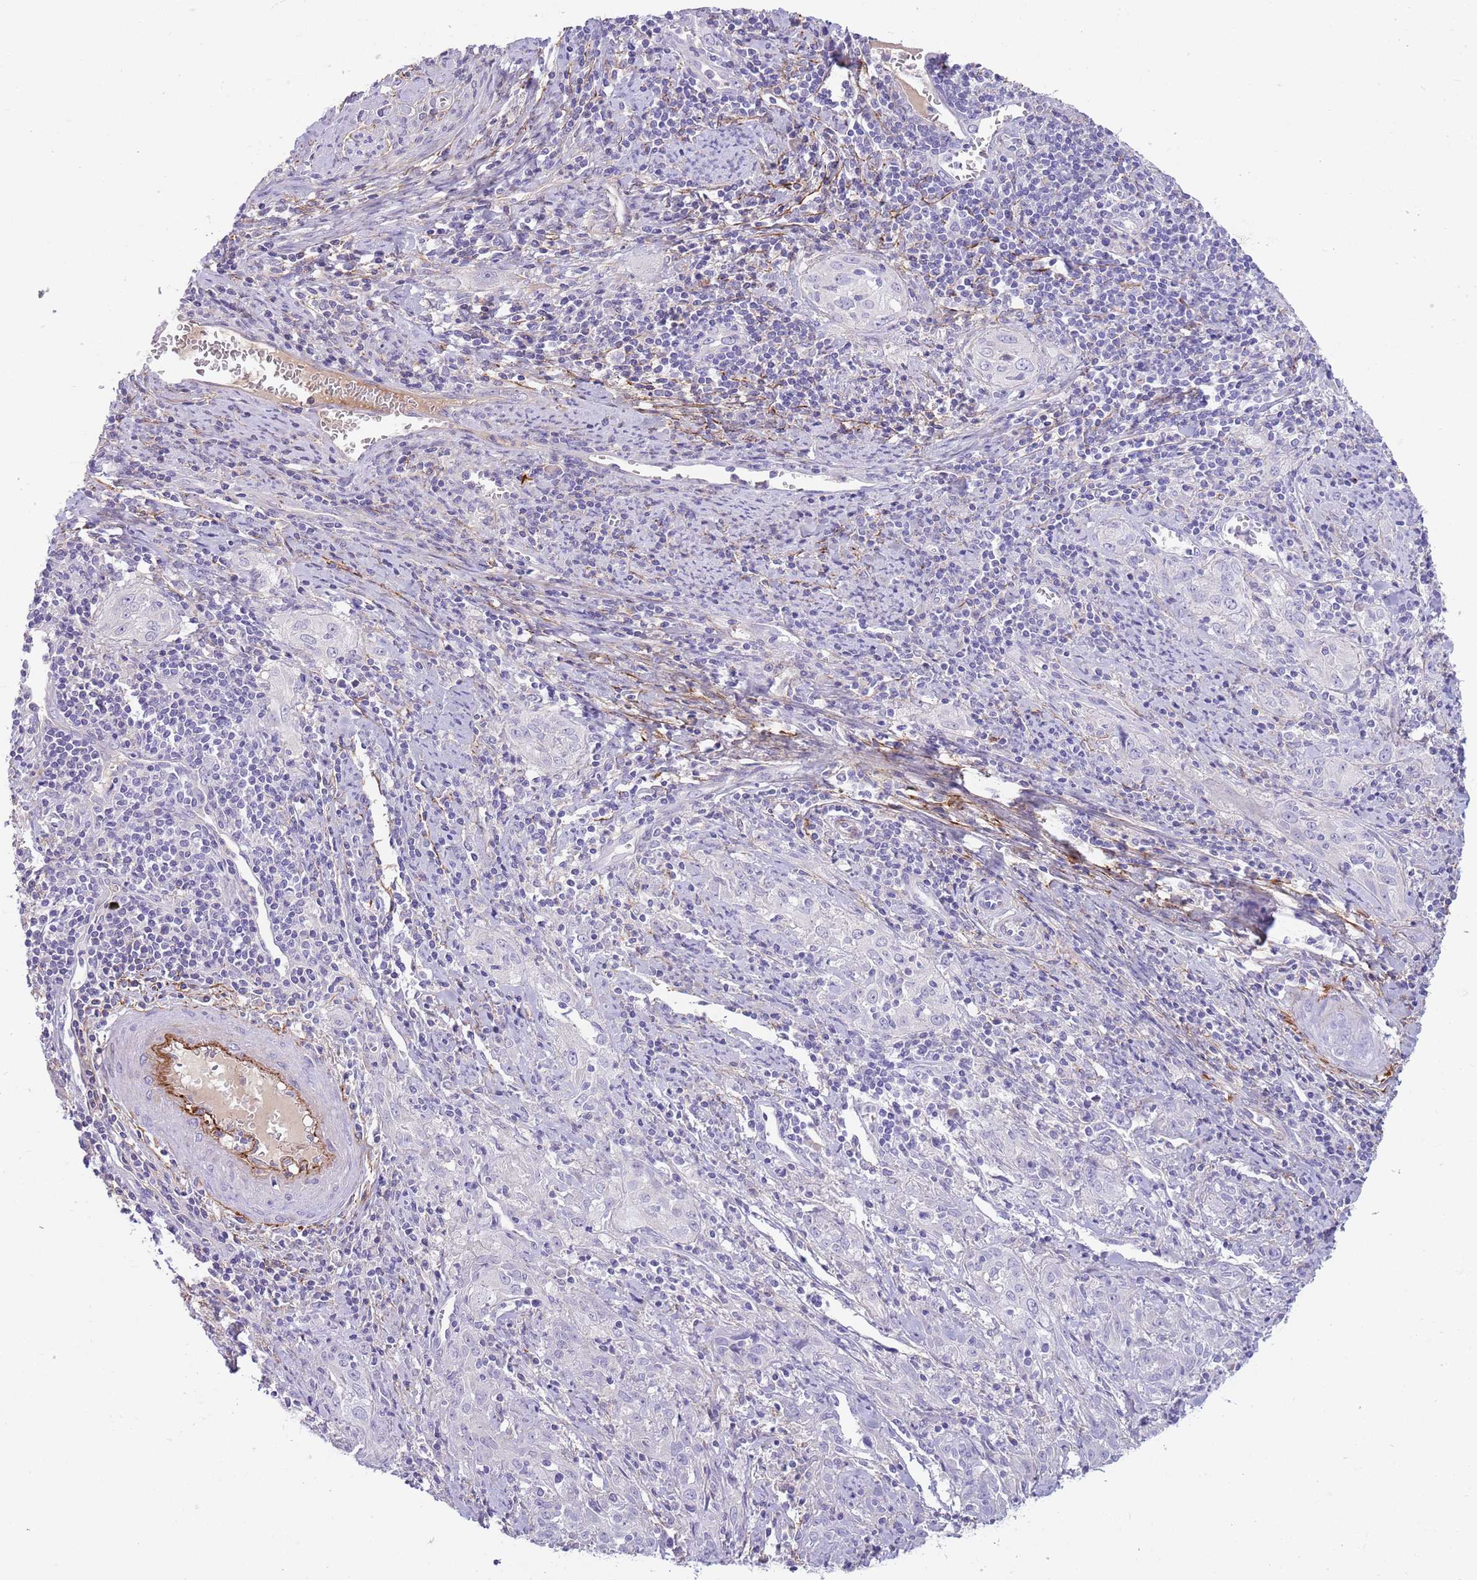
{"staining": {"intensity": "negative", "quantity": "none", "location": "none"}, "tissue": "cervical cancer", "cell_type": "Tumor cells", "image_type": "cancer", "snomed": [{"axis": "morphology", "description": "Squamous cell carcinoma, NOS"}, {"axis": "topography", "description": "Cervix"}], "caption": "This is an IHC micrograph of human squamous cell carcinoma (cervical). There is no staining in tumor cells.", "gene": "LEPROTL1", "patient": {"sex": "female", "age": 57}}